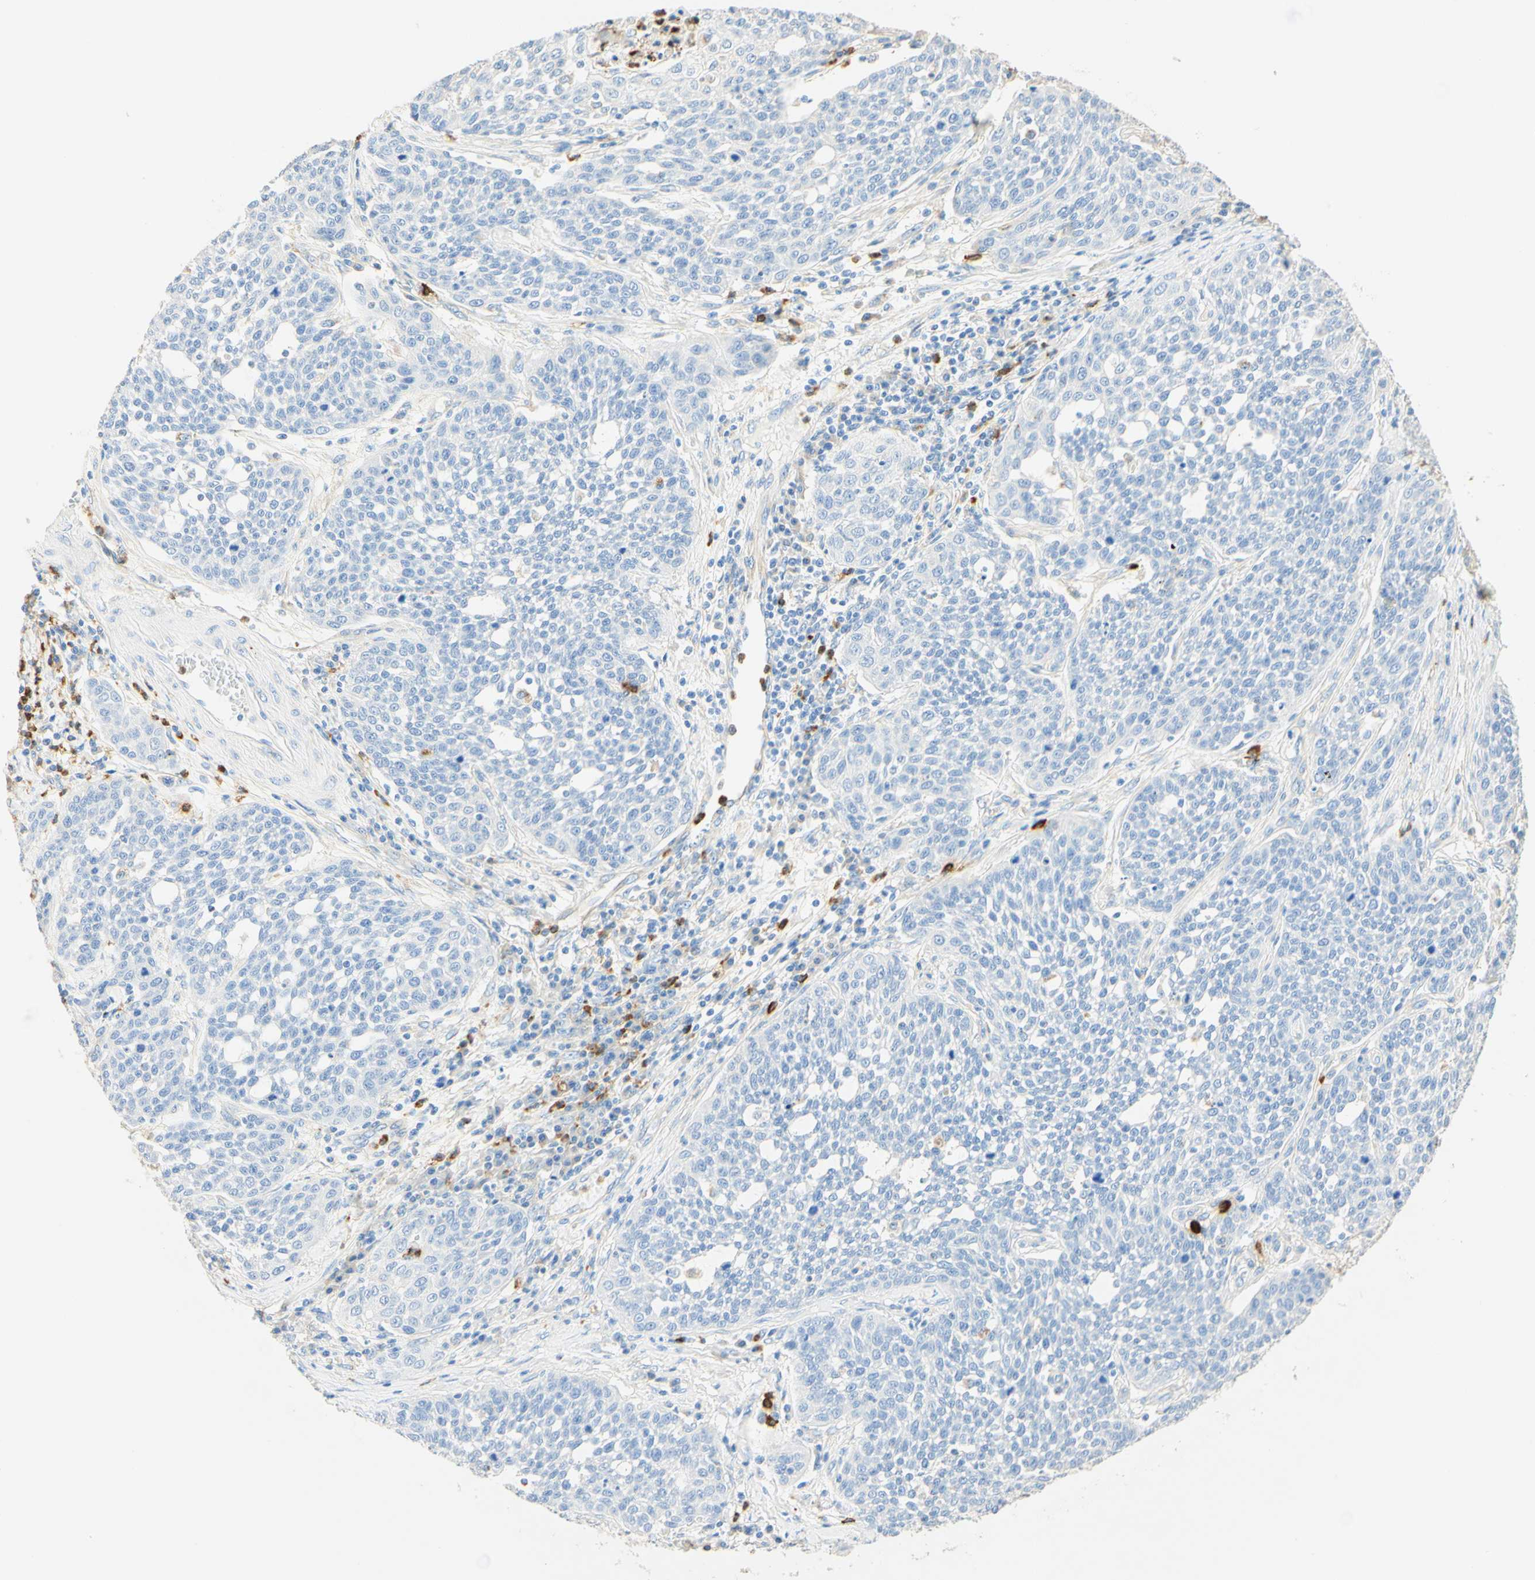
{"staining": {"intensity": "negative", "quantity": "none", "location": "none"}, "tissue": "cervical cancer", "cell_type": "Tumor cells", "image_type": "cancer", "snomed": [{"axis": "morphology", "description": "Squamous cell carcinoma, NOS"}, {"axis": "topography", "description": "Cervix"}], "caption": "DAB immunohistochemical staining of human cervical squamous cell carcinoma shows no significant staining in tumor cells.", "gene": "CD63", "patient": {"sex": "female", "age": 34}}